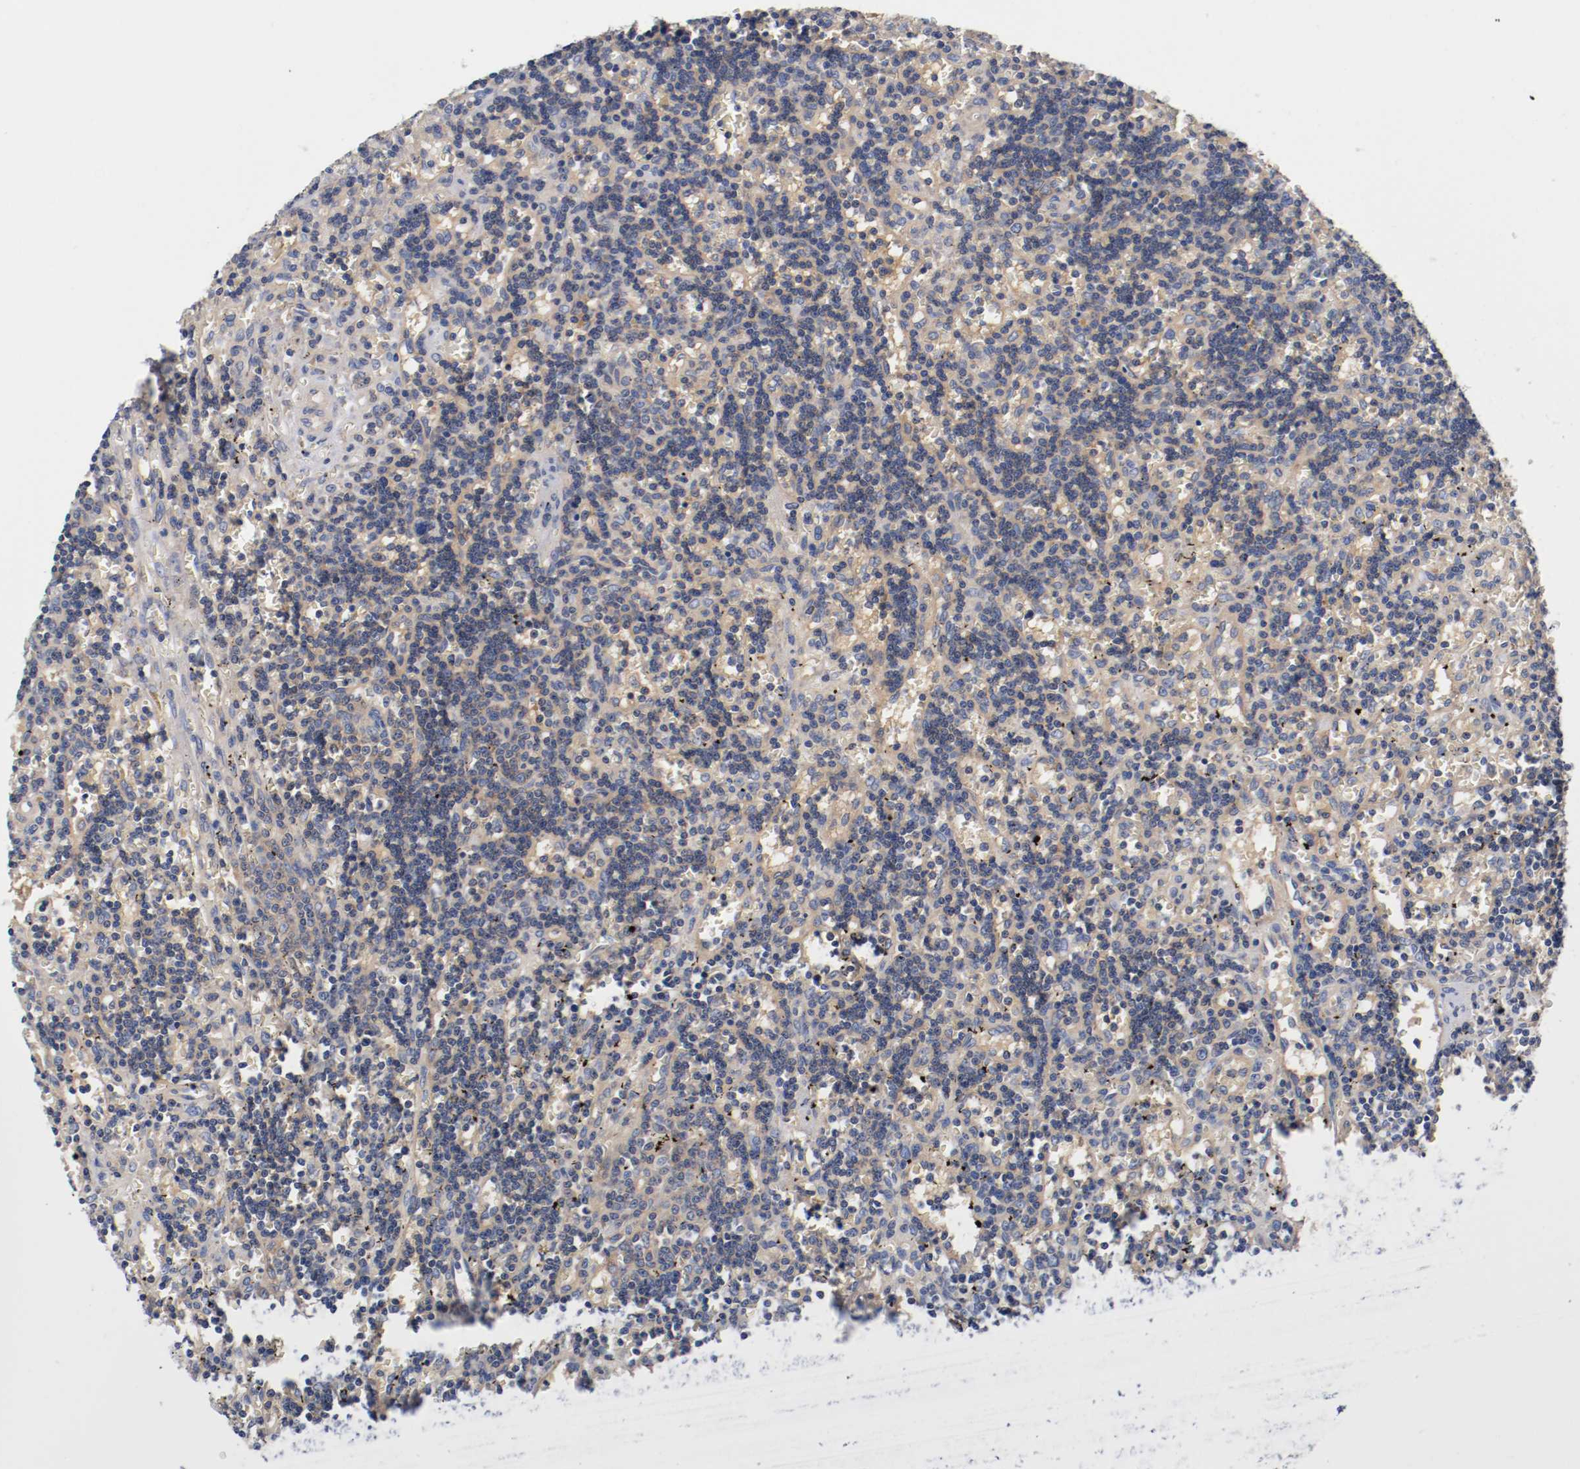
{"staining": {"intensity": "weak", "quantity": "25%-75%", "location": "cytoplasmic/membranous"}, "tissue": "lymphoma", "cell_type": "Tumor cells", "image_type": "cancer", "snomed": [{"axis": "morphology", "description": "Malignant lymphoma, non-Hodgkin's type, Low grade"}, {"axis": "topography", "description": "Spleen"}], "caption": "Immunohistochemical staining of low-grade malignant lymphoma, non-Hodgkin's type demonstrates weak cytoplasmic/membranous protein expression in approximately 25%-75% of tumor cells.", "gene": "HGS", "patient": {"sex": "male", "age": 60}}